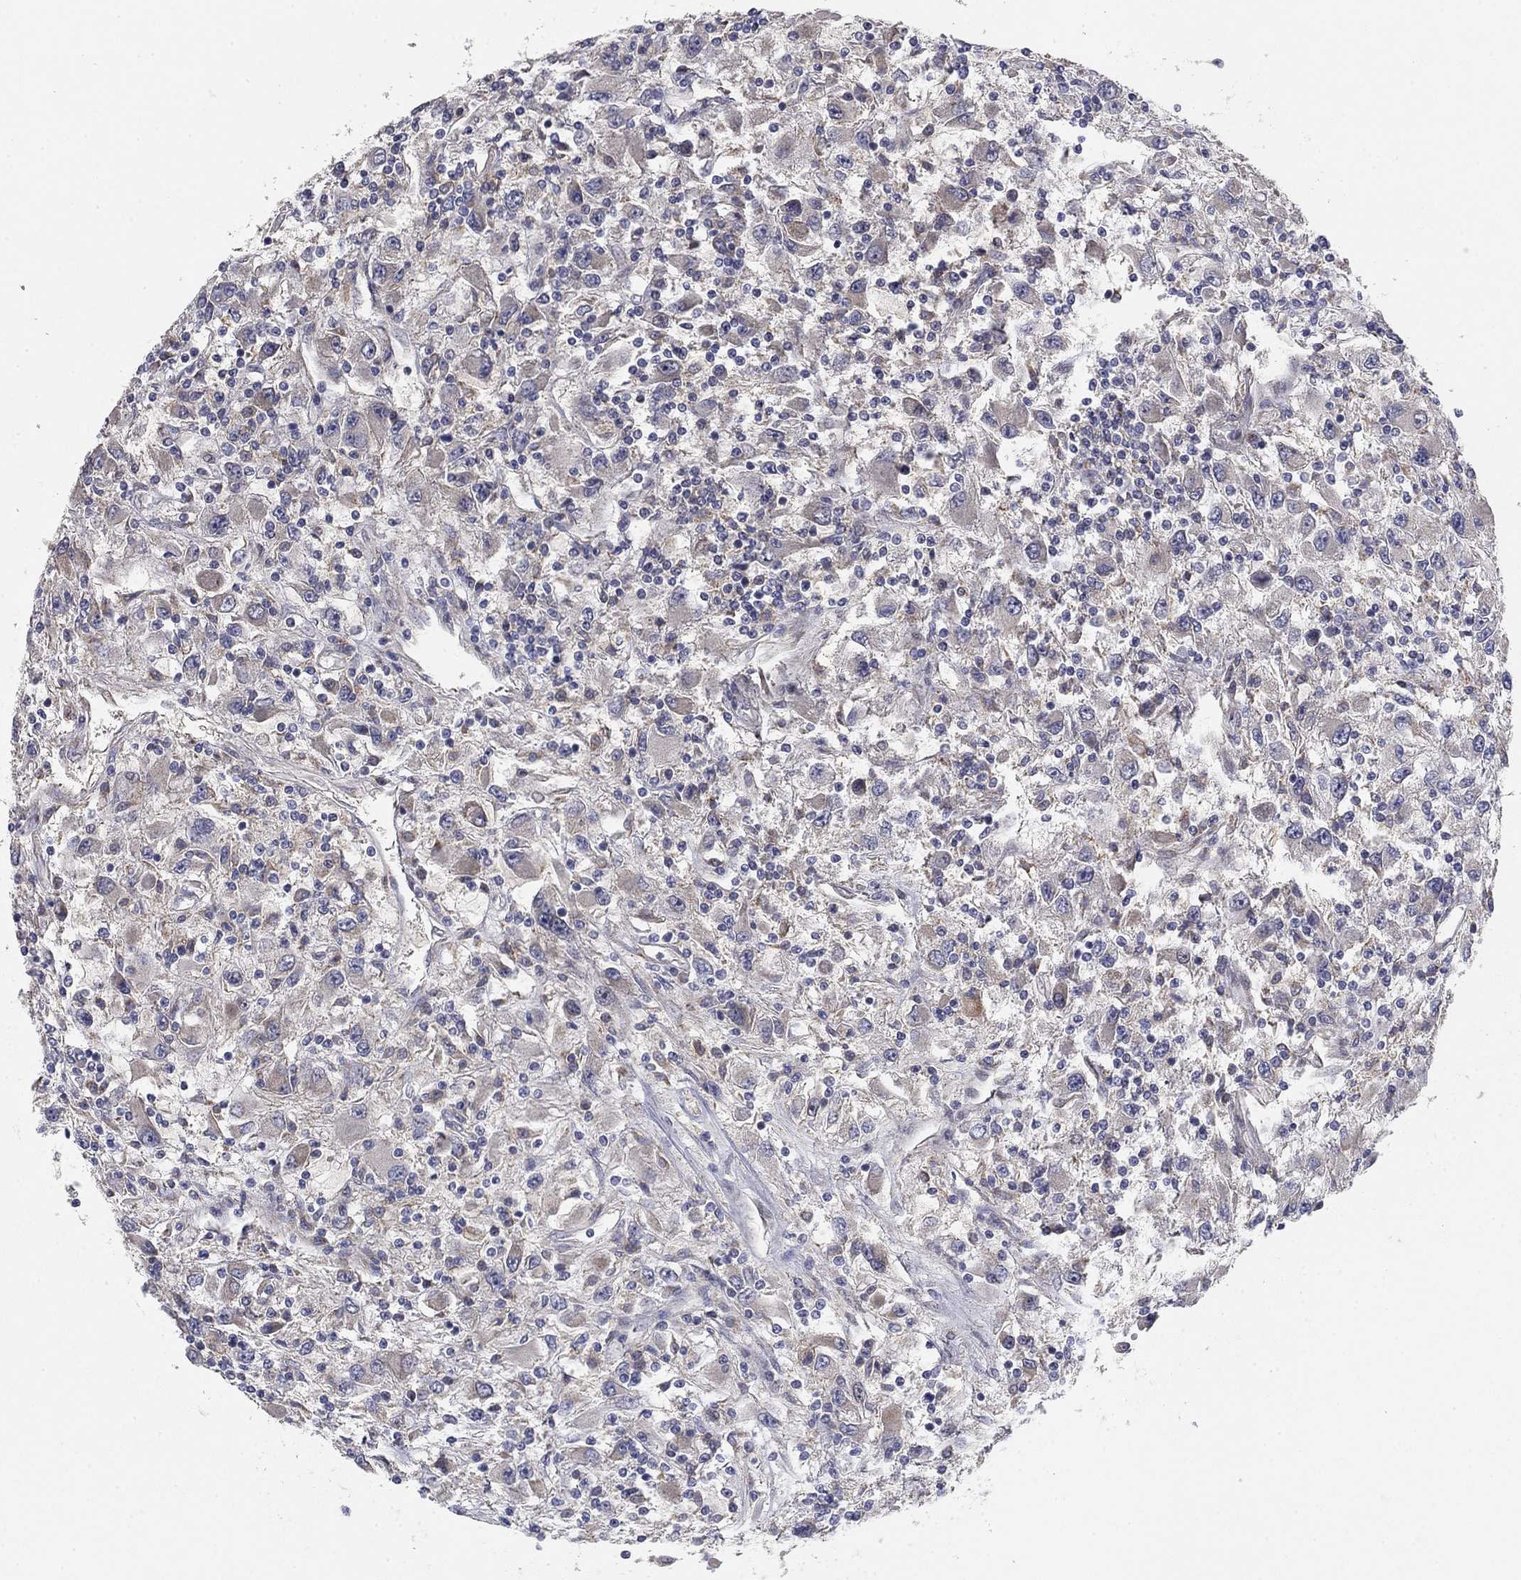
{"staining": {"intensity": "weak", "quantity": "<25%", "location": "cytoplasmic/membranous"}, "tissue": "renal cancer", "cell_type": "Tumor cells", "image_type": "cancer", "snomed": [{"axis": "morphology", "description": "Adenocarcinoma, NOS"}, {"axis": "topography", "description": "Kidney"}], "caption": "High power microscopy photomicrograph of an IHC photomicrograph of adenocarcinoma (renal), revealing no significant staining in tumor cells.", "gene": "MMAA", "patient": {"sex": "female", "age": 67}}